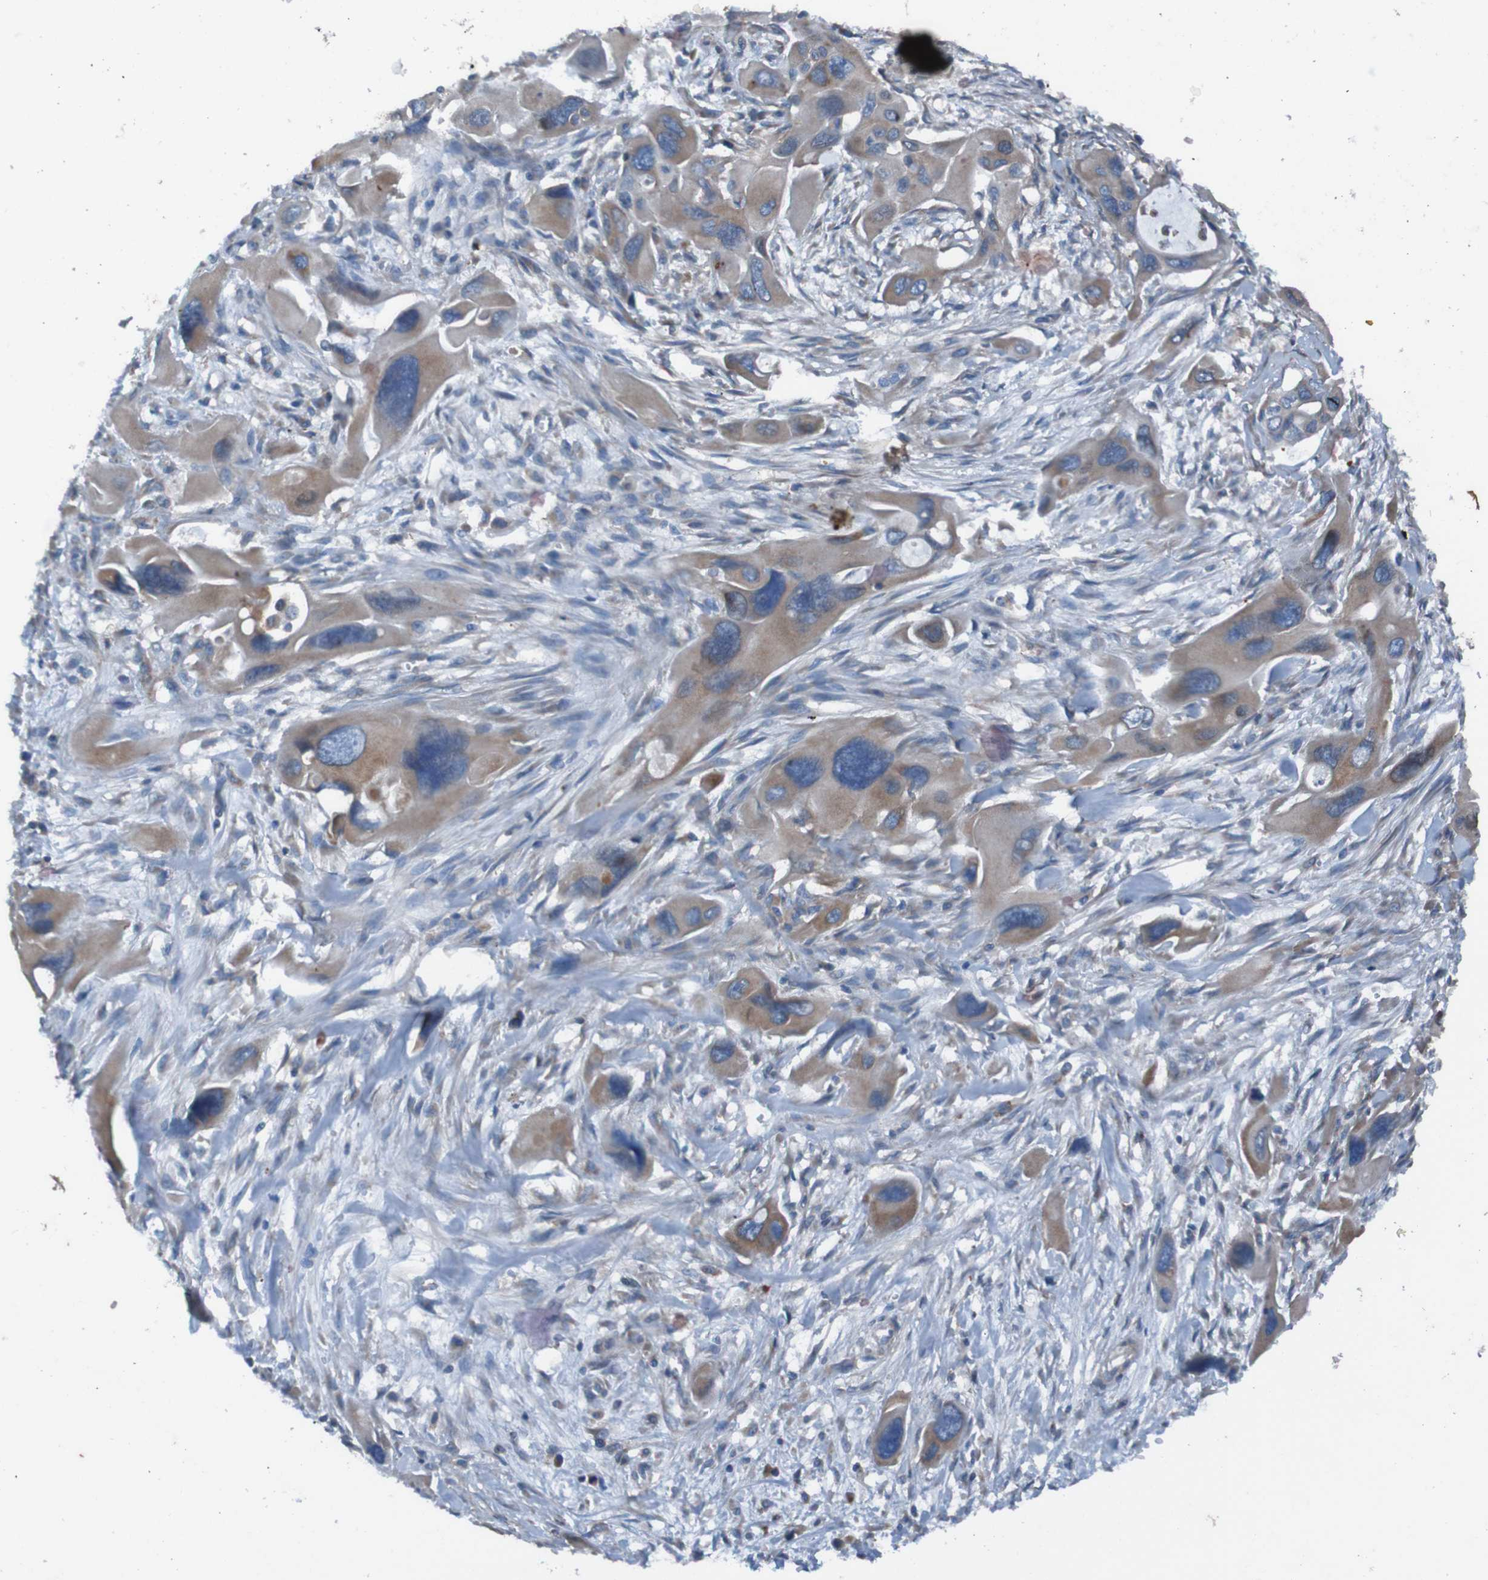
{"staining": {"intensity": "moderate", "quantity": "25%-75%", "location": "cytoplasmic/membranous"}, "tissue": "pancreatic cancer", "cell_type": "Tumor cells", "image_type": "cancer", "snomed": [{"axis": "morphology", "description": "Adenocarcinoma, NOS"}, {"axis": "topography", "description": "Pancreas"}], "caption": "There is medium levels of moderate cytoplasmic/membranous positivity in tumor cells of pancreatic cancer, as demonstrated by immunohistochemical staining (brown color).", "gene": "RAB5B", "patient": {"sex": "male", "age": 73}}